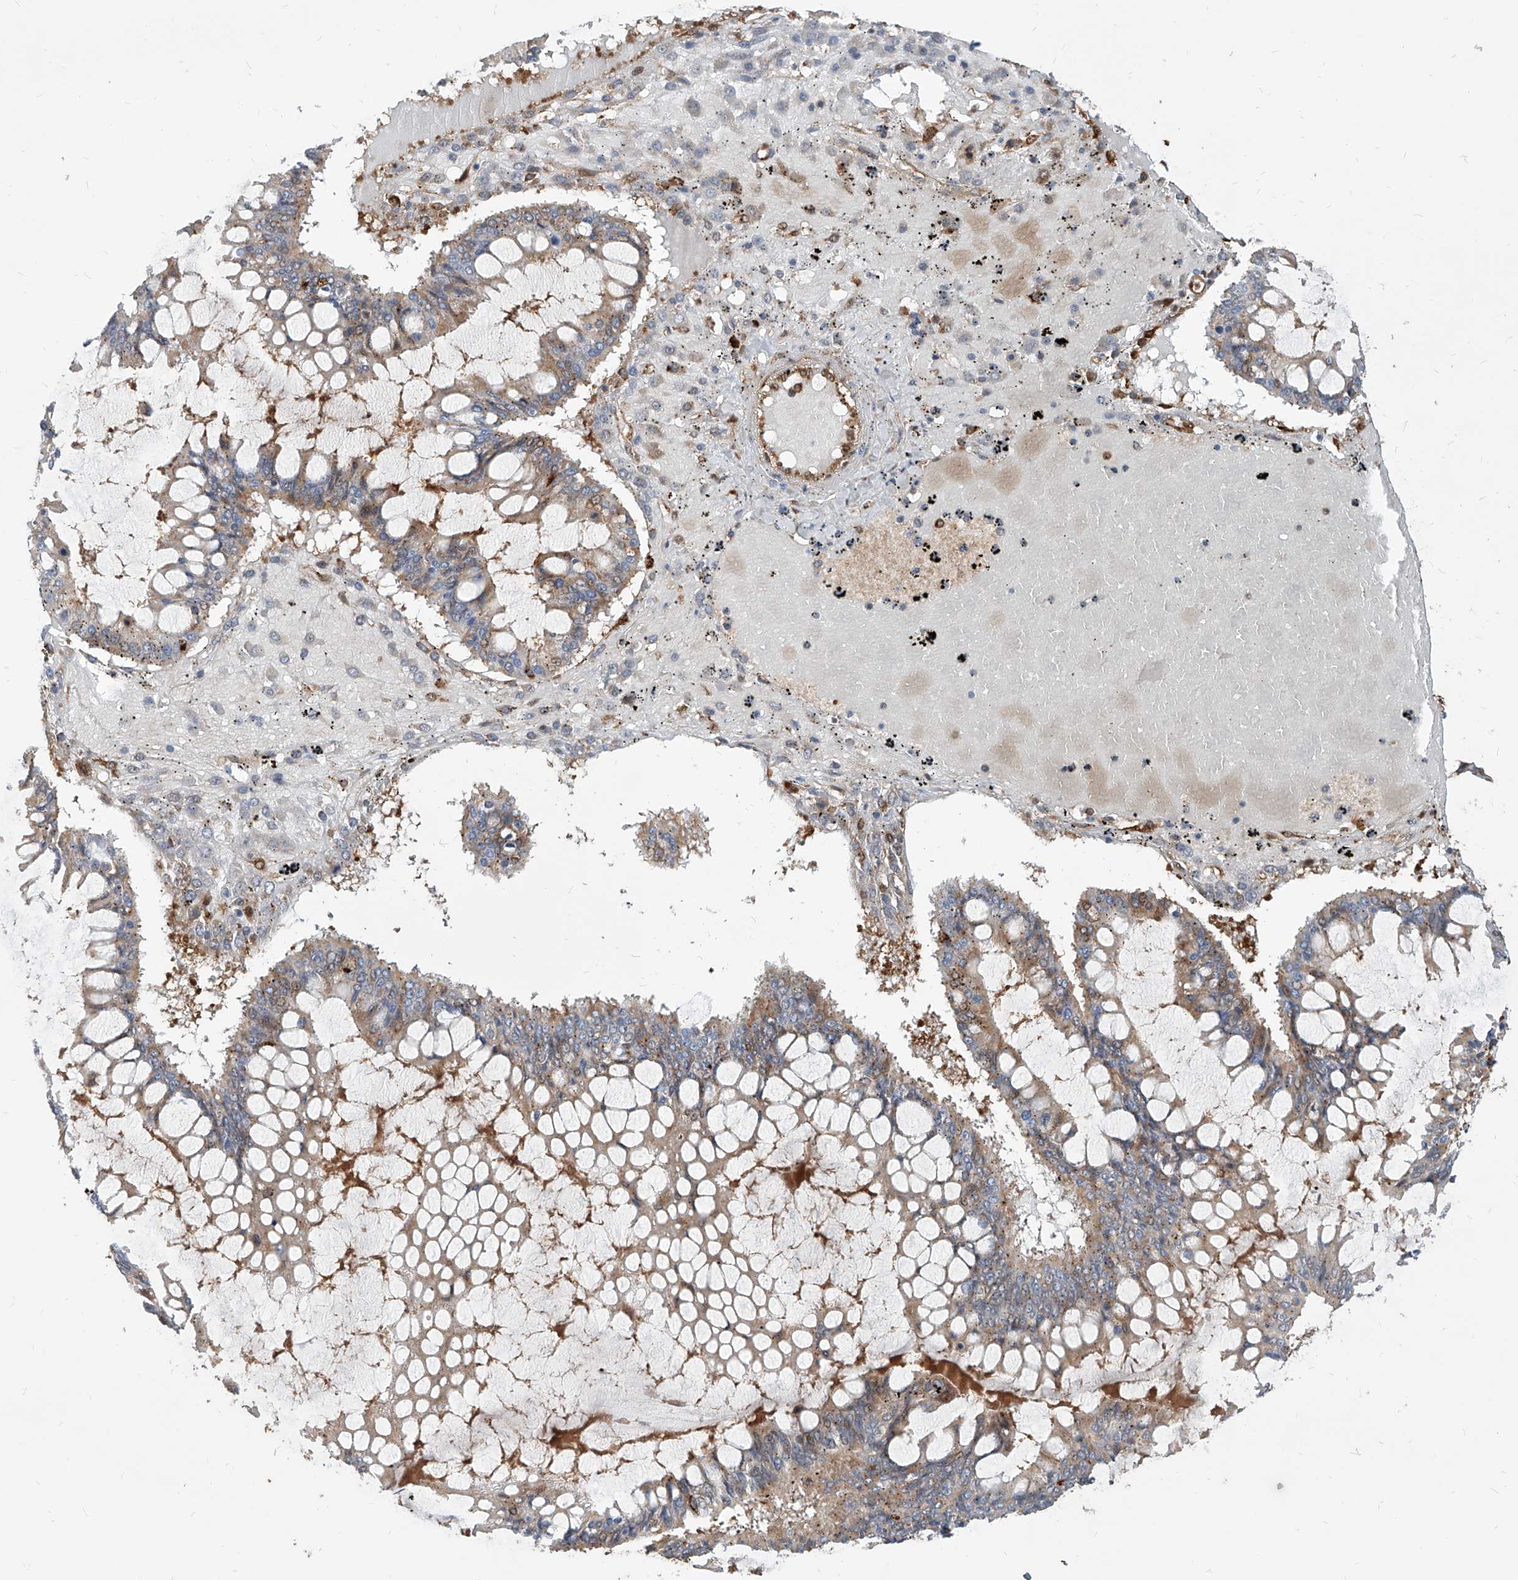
{"staining": {"intensity": "weak", "quantity": "25%-75%", "location": "cytoplasmic/membranous"}, "tissue": "ovarian cancer", "cell_type": "Tumor cells", "image_type": "cancer", "snomed": [{"axis": "morphology", "description": "Cystadenocarcinoma, mucinous, NOS"}, {"axis": "topography", "description": "Ovary"}], "caption": "Human mucinous cystadenocarcinoma (ovarian) stained with a protein marker displays weak staining in tumor cells.", "gene": "MAGED2", "patient": {"sex": "female", "age": 73}}